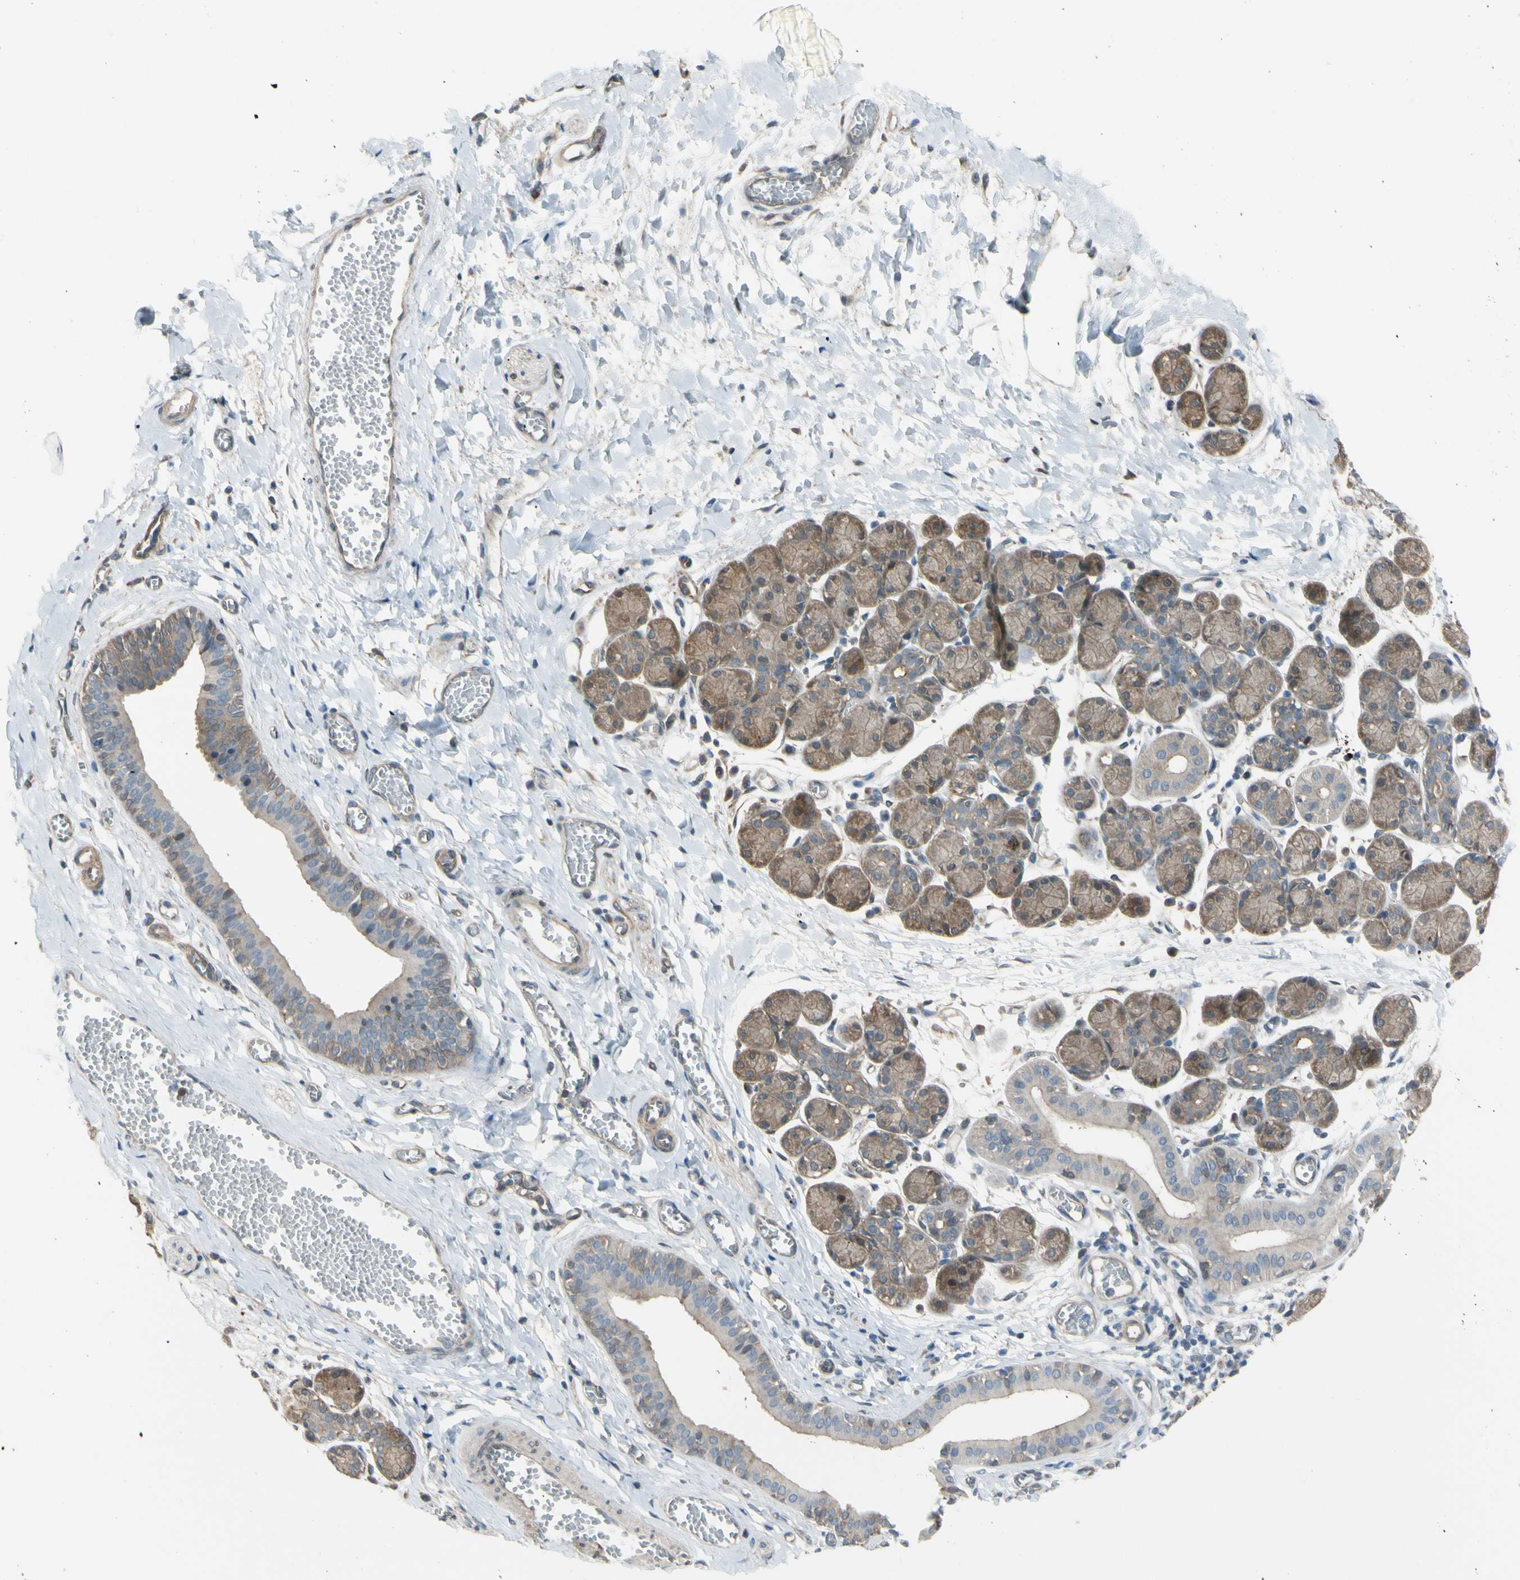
{"staining": {"intensity": "moderate", "quantity": ">75%", "location": "cytoplasmic/membranous"}, "tissue": "salivary gland", "cell_type": "Glandular cells", "image_type": "normal", "snomed": [{"axis": "morphology", "description": "Normal tissue, NOS"}, {"axis": "morphology", "description": "Inflammation, NOS"}, {"axis": "topography", "description": "Lymph node"}, {"axis": "topography", "description": "Salivary gland"}], "caption": "Salivary gland stained with DAB (3,3'-diaminobenzidine) immunohistochemistry (IHC) displays medium levels of moderate cytoplasmic/membranous positivity in about >75% of glandular cells. (DAB (3,3'-diaminobenzidine) IHC with brightfield microscopy, high magnification).", "gene": "YWHAQ", "patient": {"sex": "male", "age": 3}}